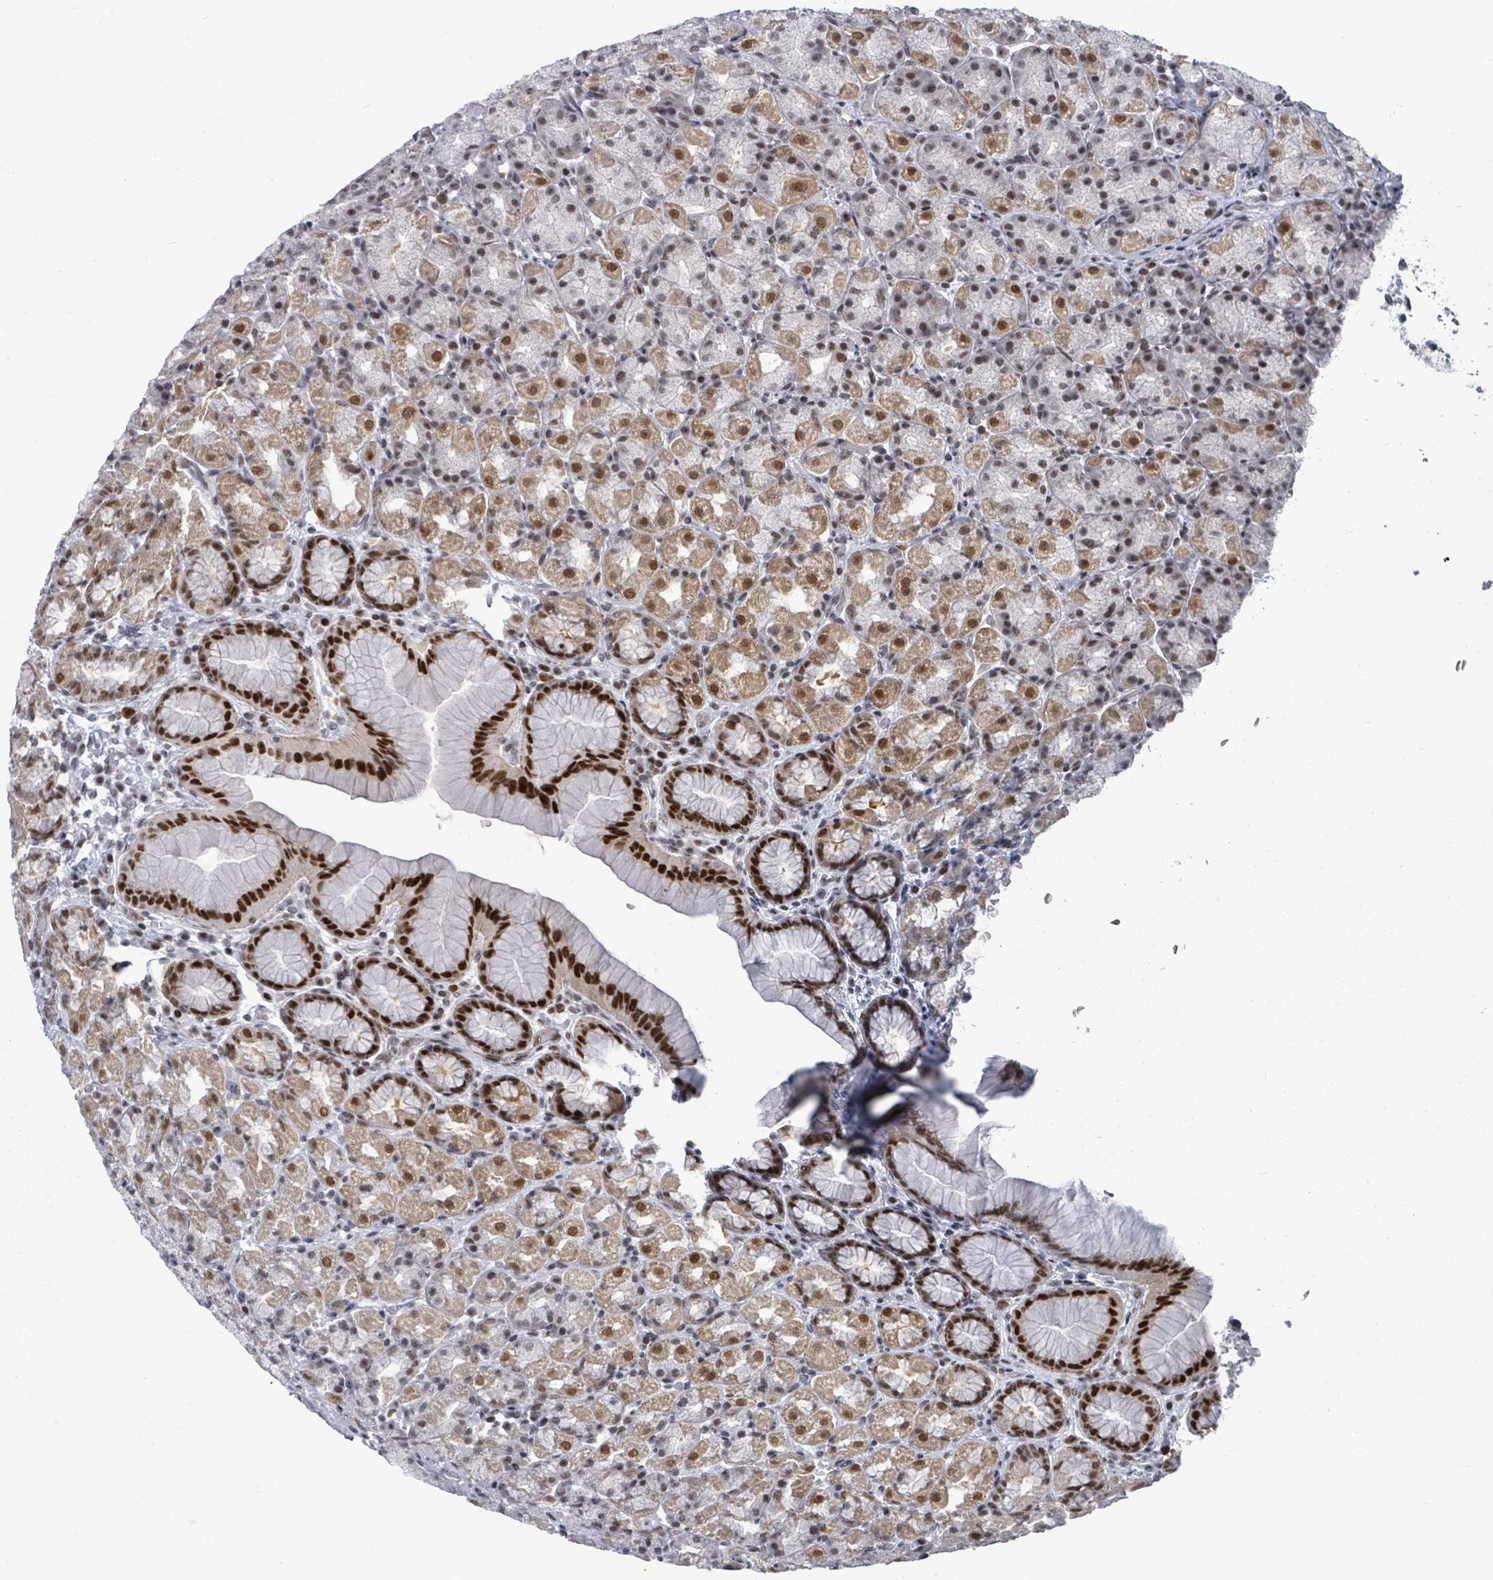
{"staining": {"intensity": "strong", "quantity": "25%-75%", "location": "cytoplasmic/membranous,nuclear"}, "tissue": "stomach", "cell_type": "Glandular cells", "image_type": "normal", "snomed": [{"axis": "morphology", "description": "Normal tissue, NOS"}, {"axis": "topography", "description": "Stomach, upper"}, {"axis": "topography", "description": "Stomach"}], "caption": "Normal stomach displays strong cytoplasmic/membranous,nuclear expression in approximately 25%-75% of glandular cells (brown staining indicates protein expression, while blue staining denotes nuclei)..", "gene": "BIVM", "patient": {"sex": "male", "age": 68}}